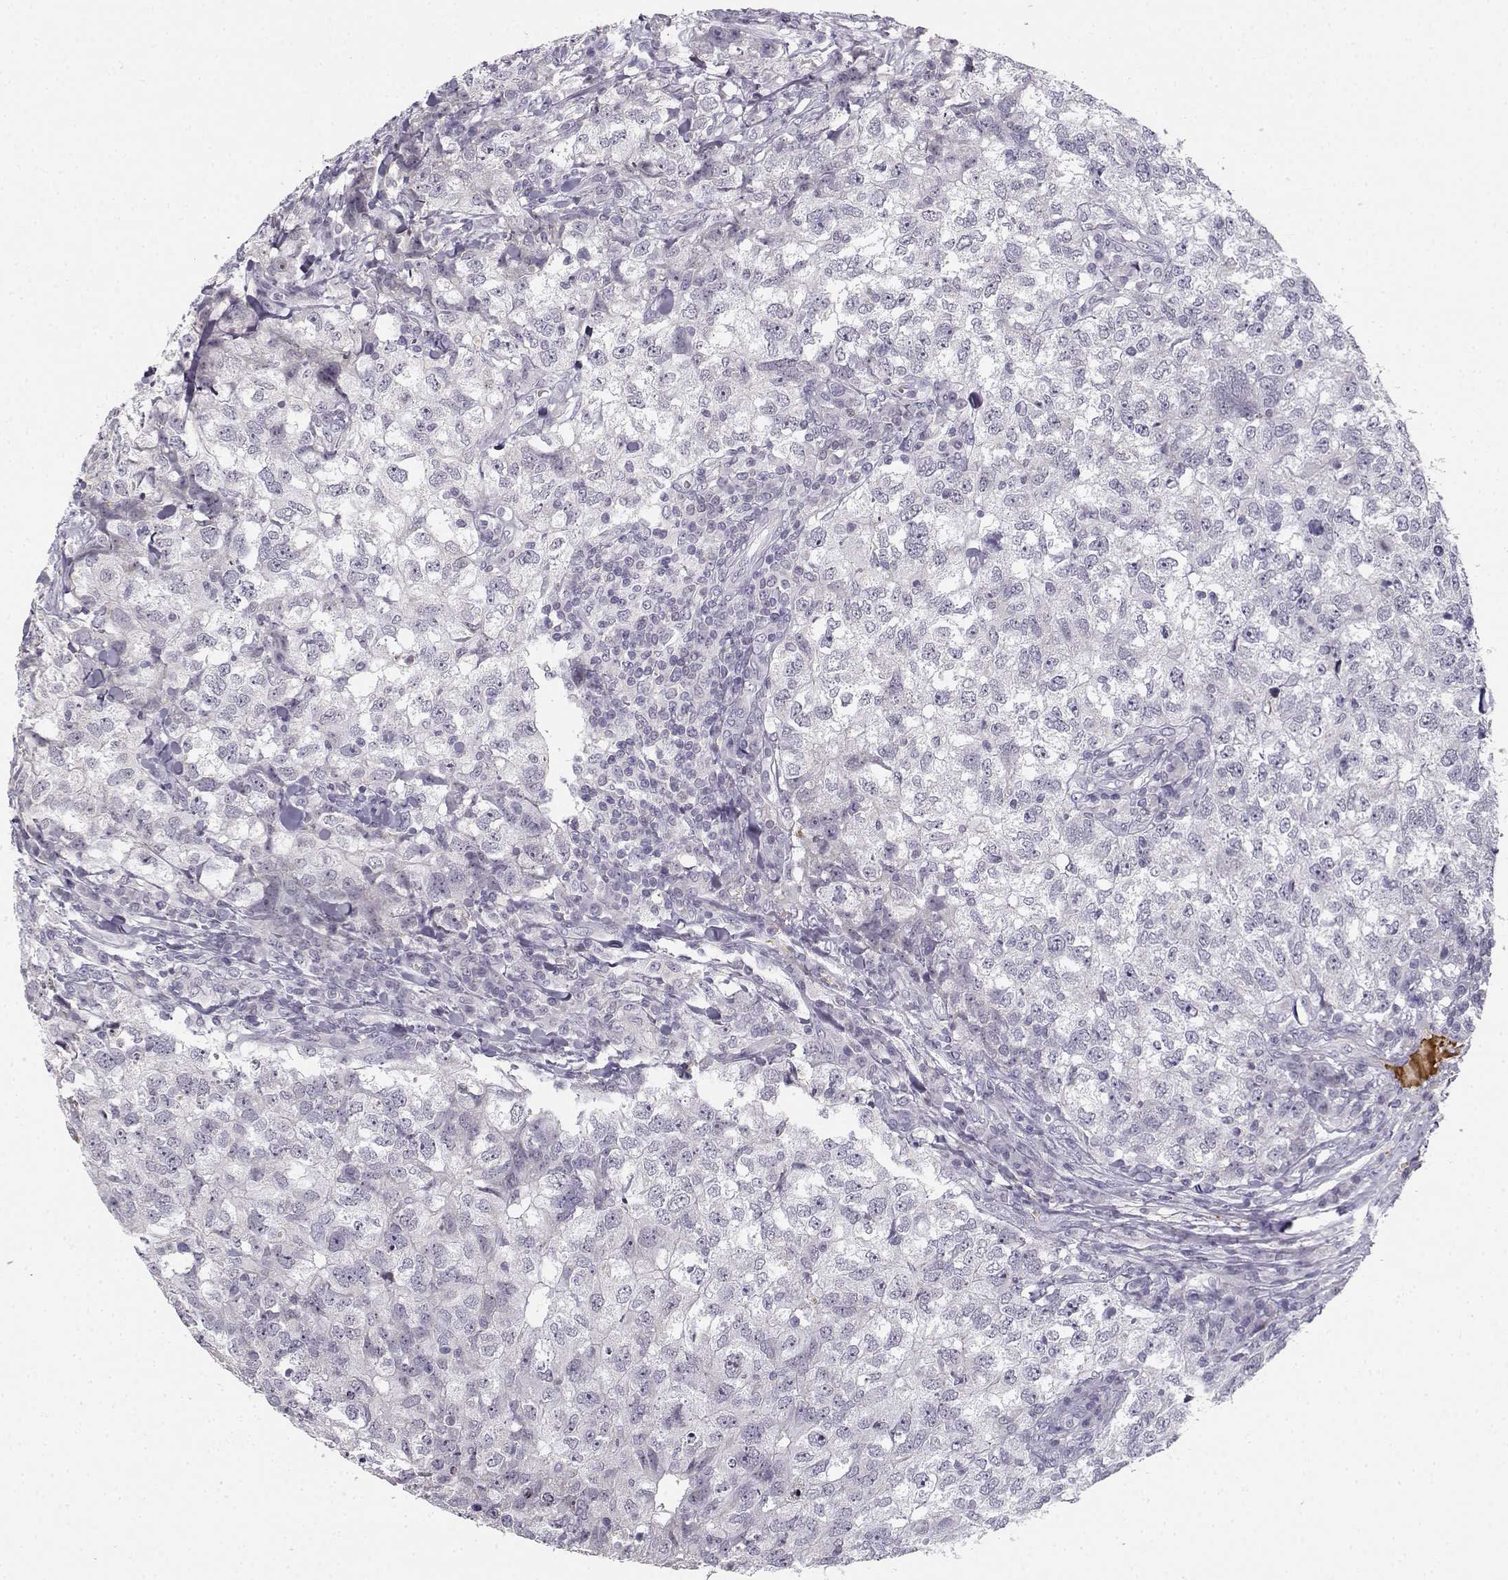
{"staining": {"intensity": "negative", "quantity": "none", "location": "none"}, "tissue": "breast cancer", "cell_type": "Tumor cells", "image_type": "cancer", "snomed": [{"axis": "morphology", "description": "Duct carcinoma"}, {"axis": "topography", "description": "Breast"}], "caption": "Immunohistochemistry (IHC) image of neoplastic tissue: breast cancer stained with DAB (3,3'-diaminobenzidine) reveals no significant protein expression in tumor cells.", "gene": "DDX25", "patient": {"sex": "female", "age": 30}}